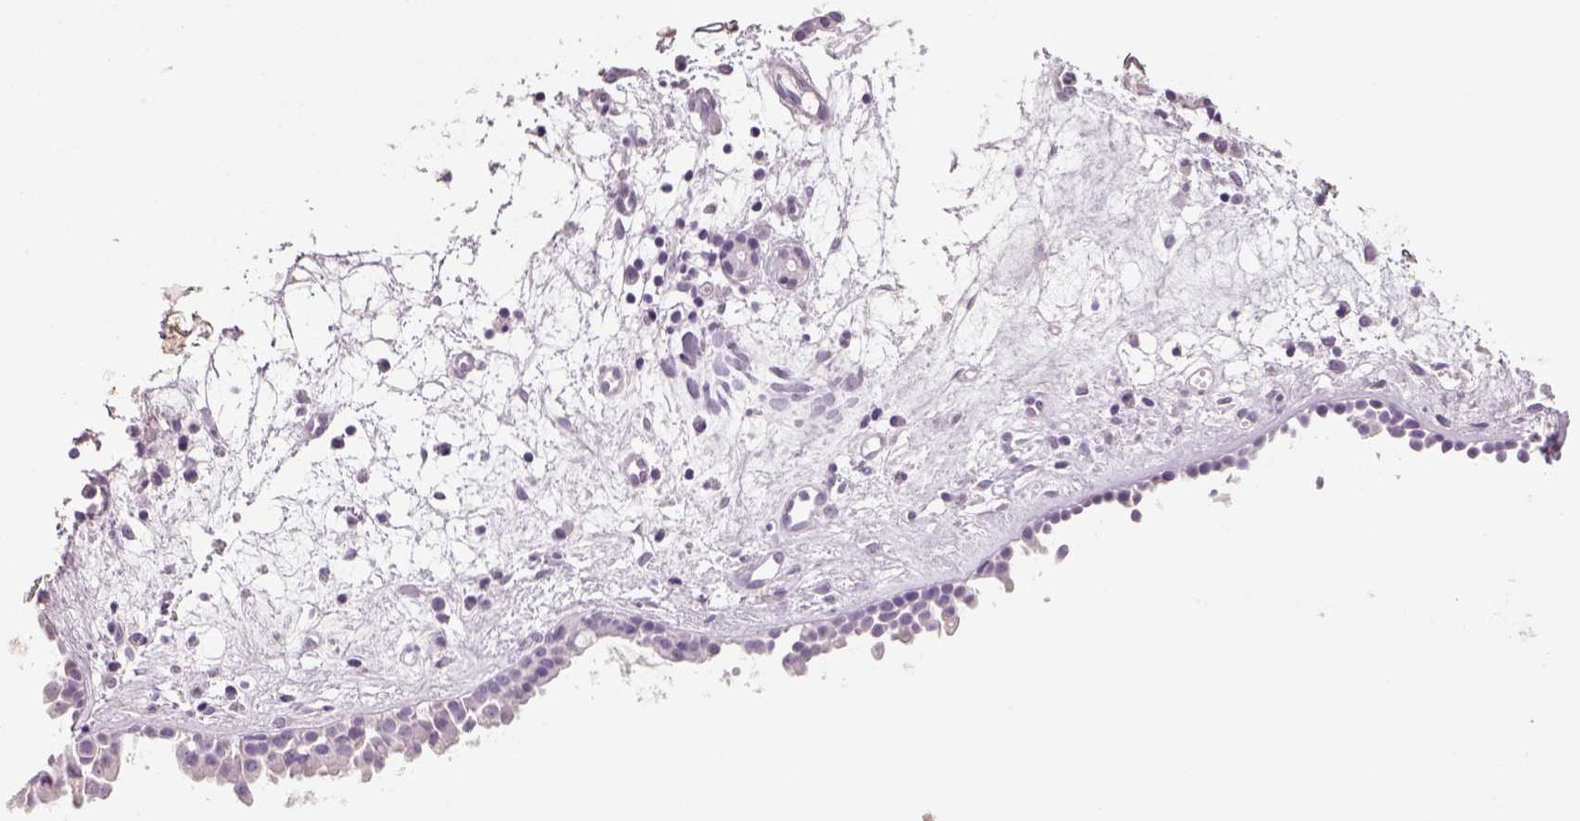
{"staining": {"intensity": "negative", "quantity": "none", "location": "none"}, "tissue": "nasopharynx", "cell_type": "Respiratory epithelial cells", "image_type": "normal", "snomed": [{"axis": "morphology", "description": "Normal tissue, NOS"}, {"axis": "topography", "description": "Nasopharynx"}], "caption": "This is an immunohistochemistry image of benign human nasopharynx. There is no staining in respiratory epithelial cells.", "gene": "SLC6A2", "patient": {"sex": "male", "age": 61}}